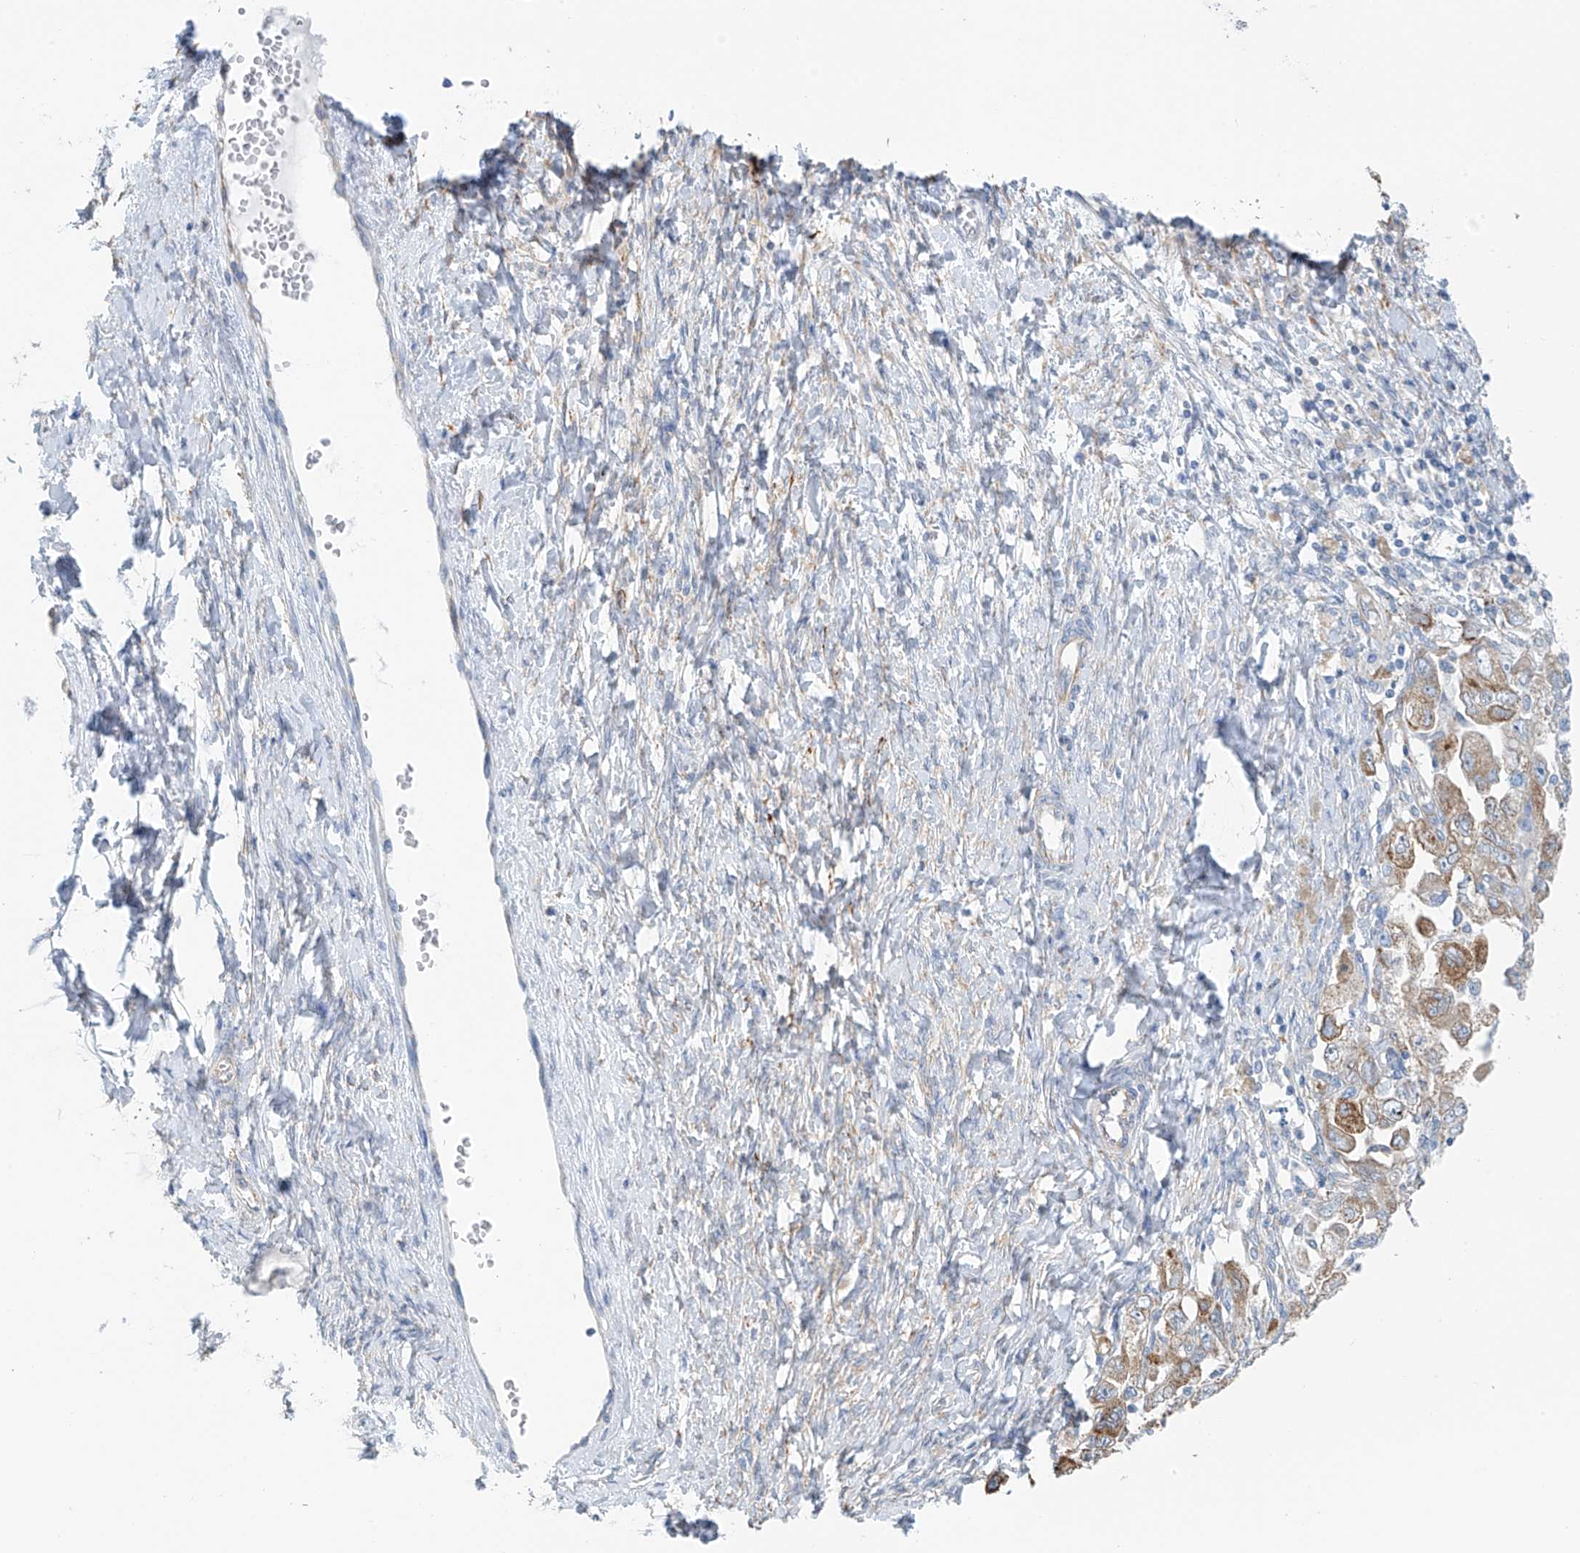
{"staining": {"intensity": "moderate", "quantity": ">75%", "location": "cytoplasmic/membranous"}, "tissue": "ovarian cancer", "cell_type": "Tumor cells", "image_type": "cancer", "snomed": [{"axis": "morphology", "description": "Carcinoma, NOS"}, {"axis": "morphology", "description": "Cystadenocarcinoma, serous, NOS"}, {"axis": "topography", "description": "Ovary"}], "caption": "Immunohistochemistry (IHC) micrograph of neoplastic tissue: human ovarian carcinoma stained using IHC displays medium levels of moderate protein expression localized specifically in the cytoplasmic/membranous of tumor cells, appearing as a cytoplasmic/membranous brown color.", "gene": "RCN2", "patient": {"sex": "female", "age": 69}}